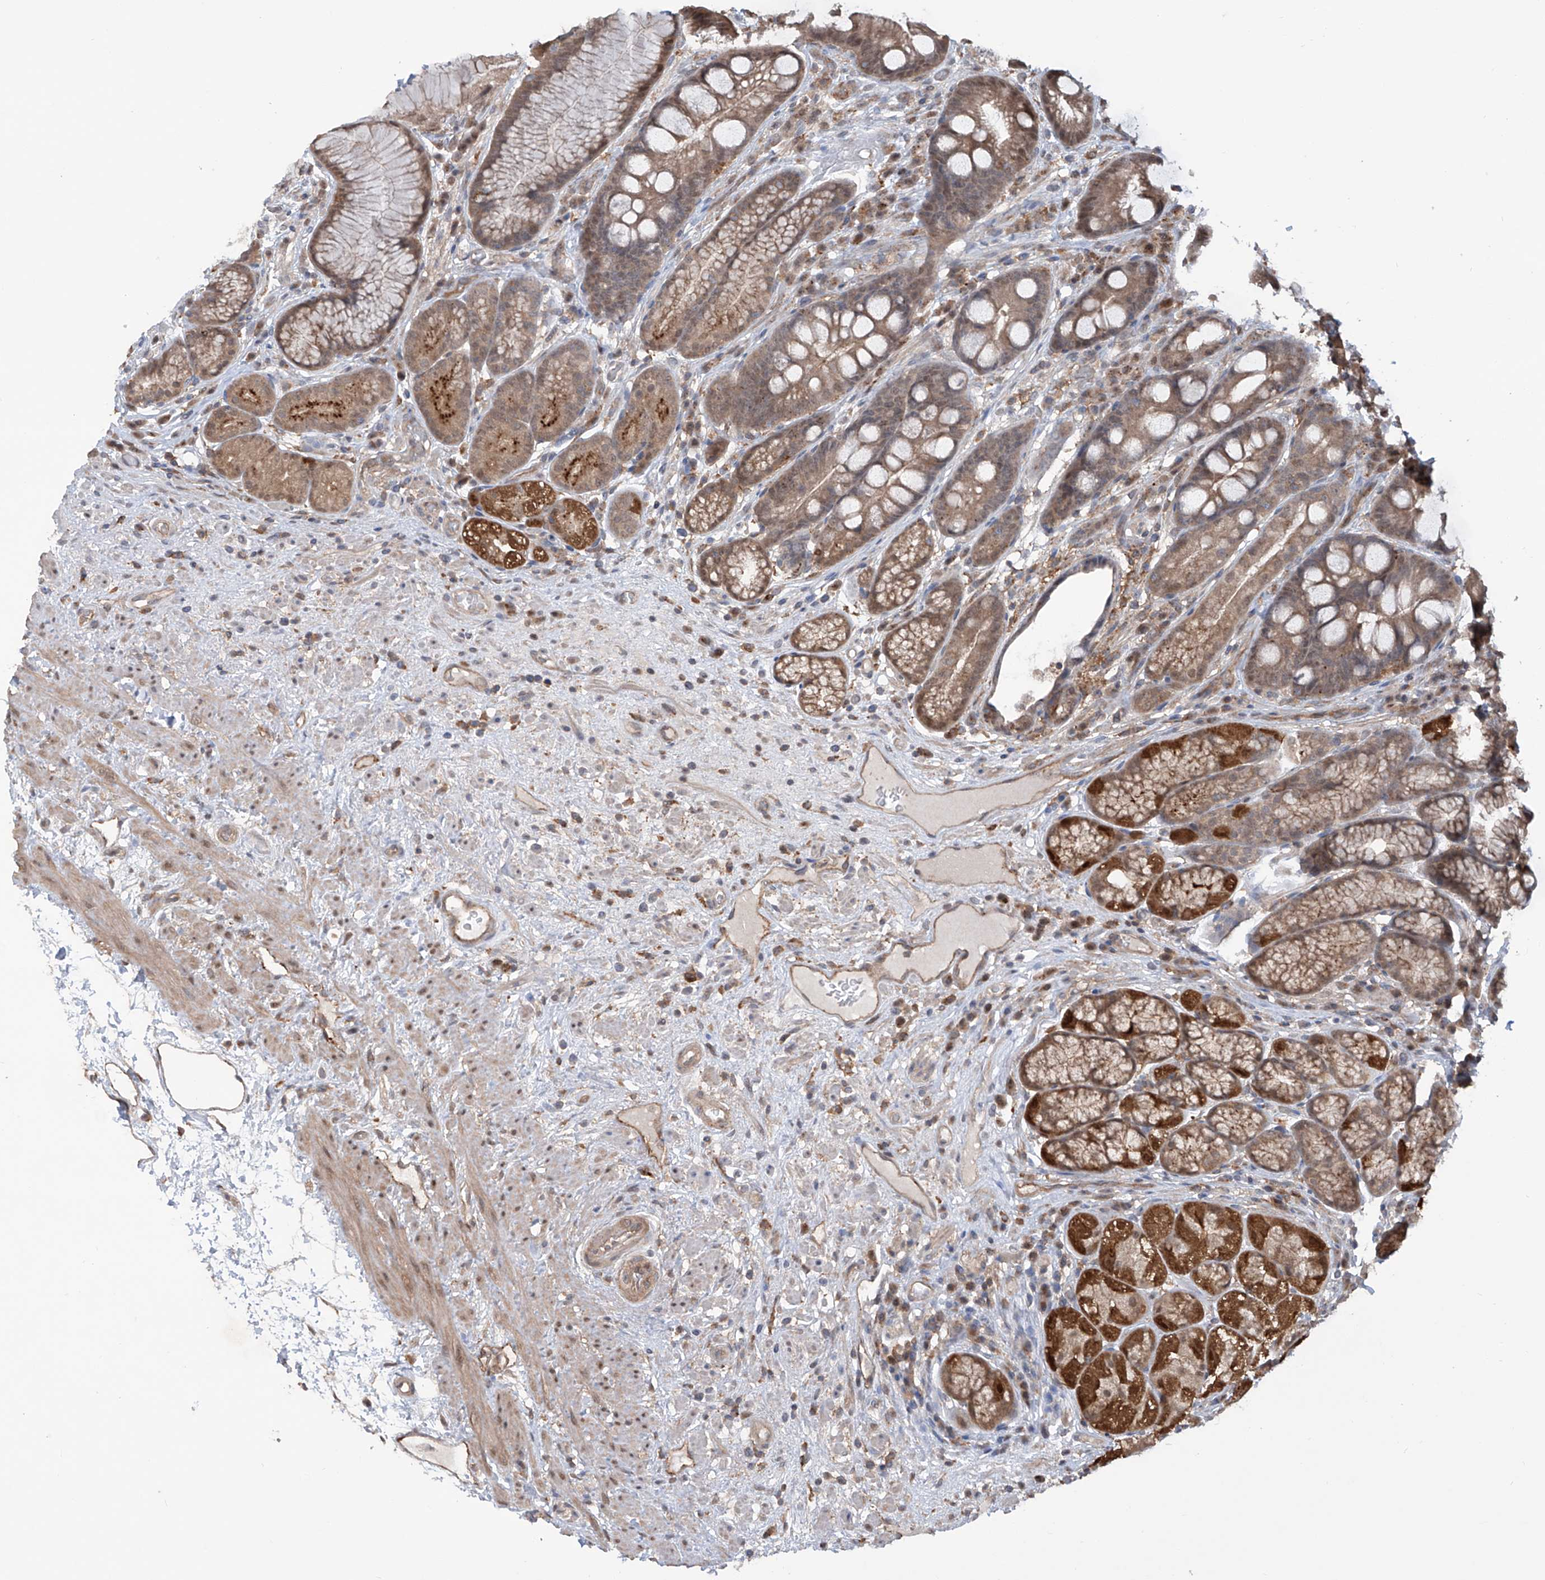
{"staining": {"intensity": "moderate", "quantity": ">75%", "location": "cytoplasmic/membranous,nuclear"}, "tissue": "stomach", "cell_type": "Glandular cells", "image_type": "normal", "snomed": [{"axis": "morphology", "description": "Normal tissue, NOS"}, {"axis": "topography", "description": "Stomach"}], "caption": "Brown immunohistochemical staining in normal stomach displays moderate cytoplasmic/membranous,nuclear positivity in about >75% of glandular cells.", "gene": "HOXC8", "patient": {"sex": "male", "age": 57}}